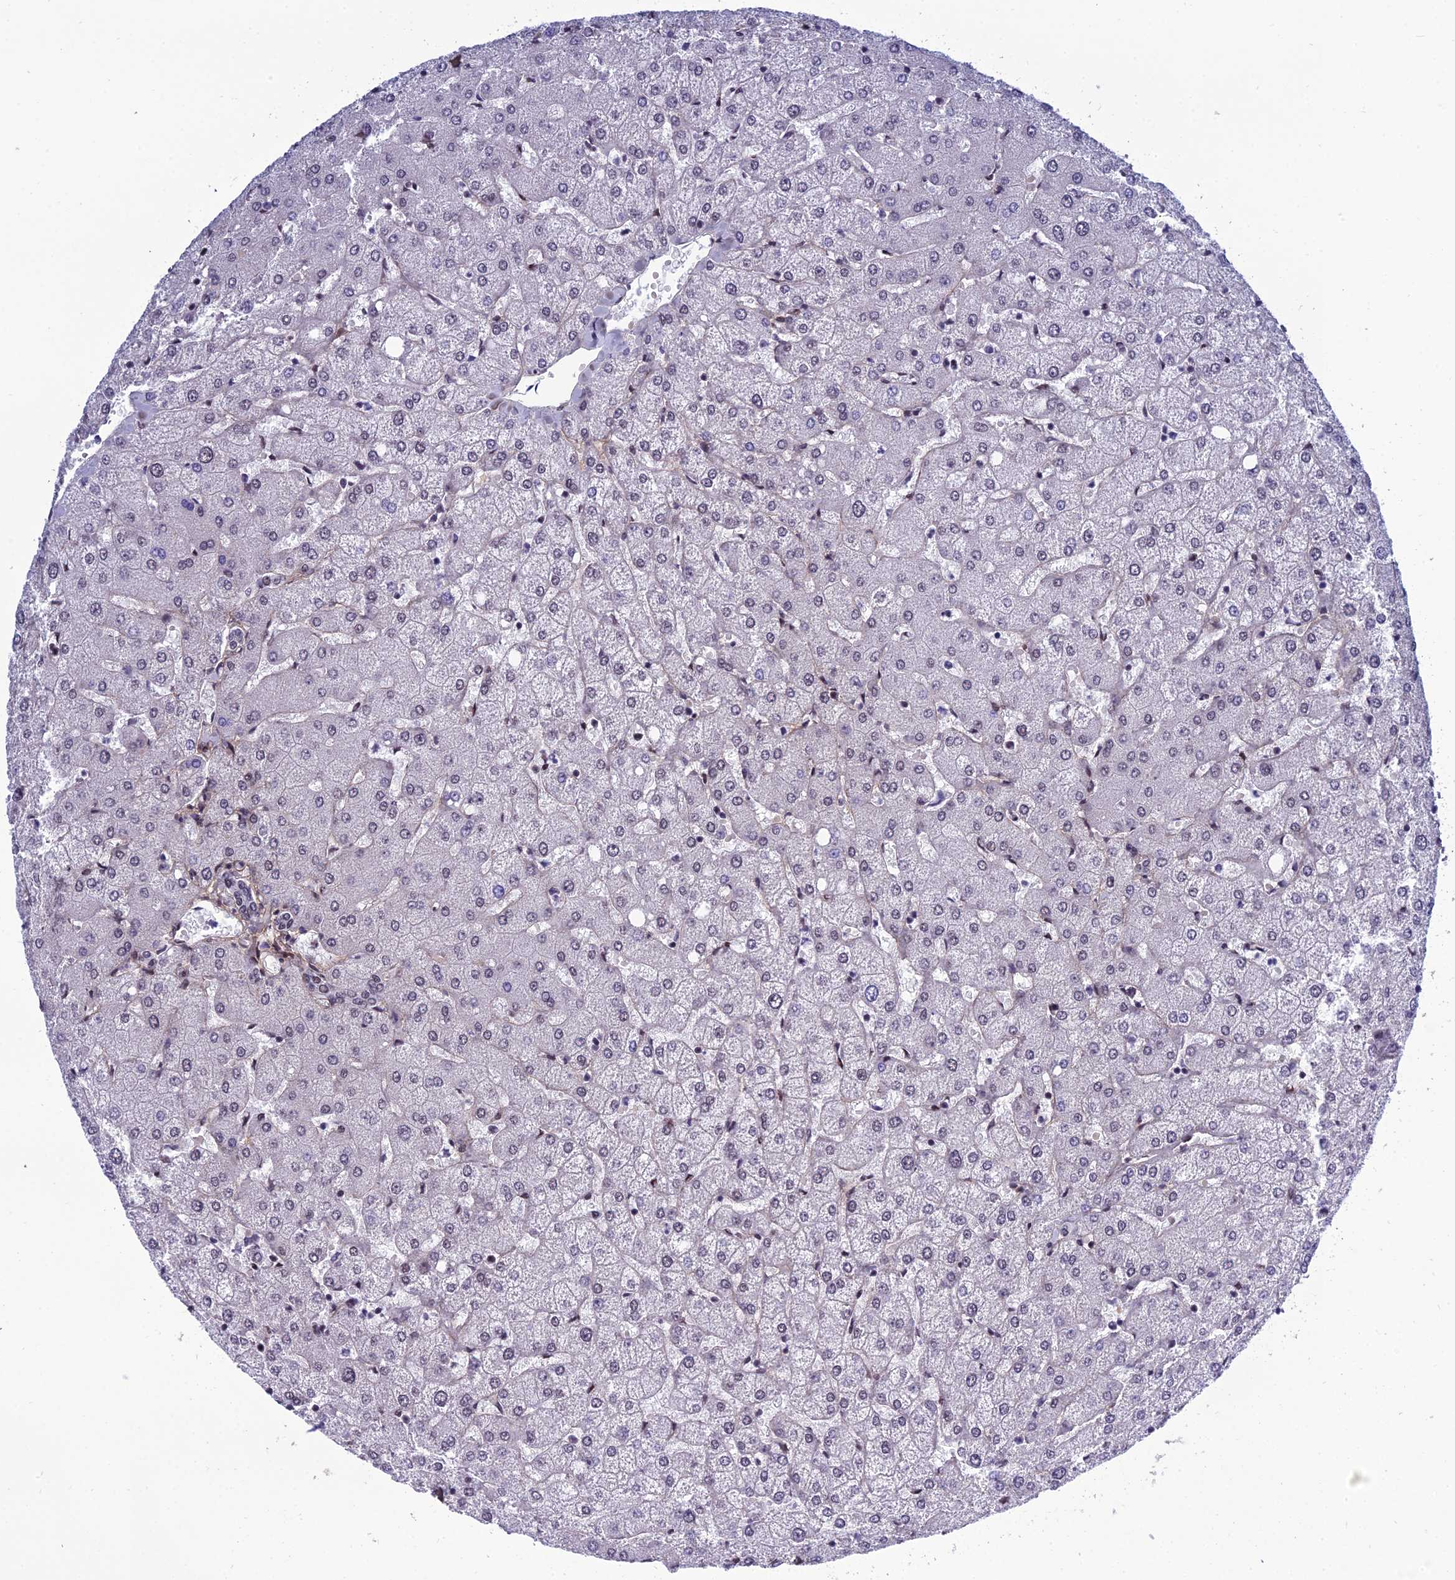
{"staining": {"intensity": "negative", "quantity": "none", "location": "none"}, "tissue": "liver", "cell_type": "Cholangiocytes", "image_type": "normal", "snomed": [{"axis": "morphology", "description": "Normal tissue, NOS"}, {"axis": "topography", "description": "Liver"}], "caption": "DAB (3,3'-diaminobenzidine) immunohistochemical staining of benign human liver displays no significant positivity in cholangiocytes. The staining is performed using DAB brown chromogen with nuclei counter-stained in using hematoxylin.", "gene": "RSRC1", "patient": {"sex": "female", "age": 54}}